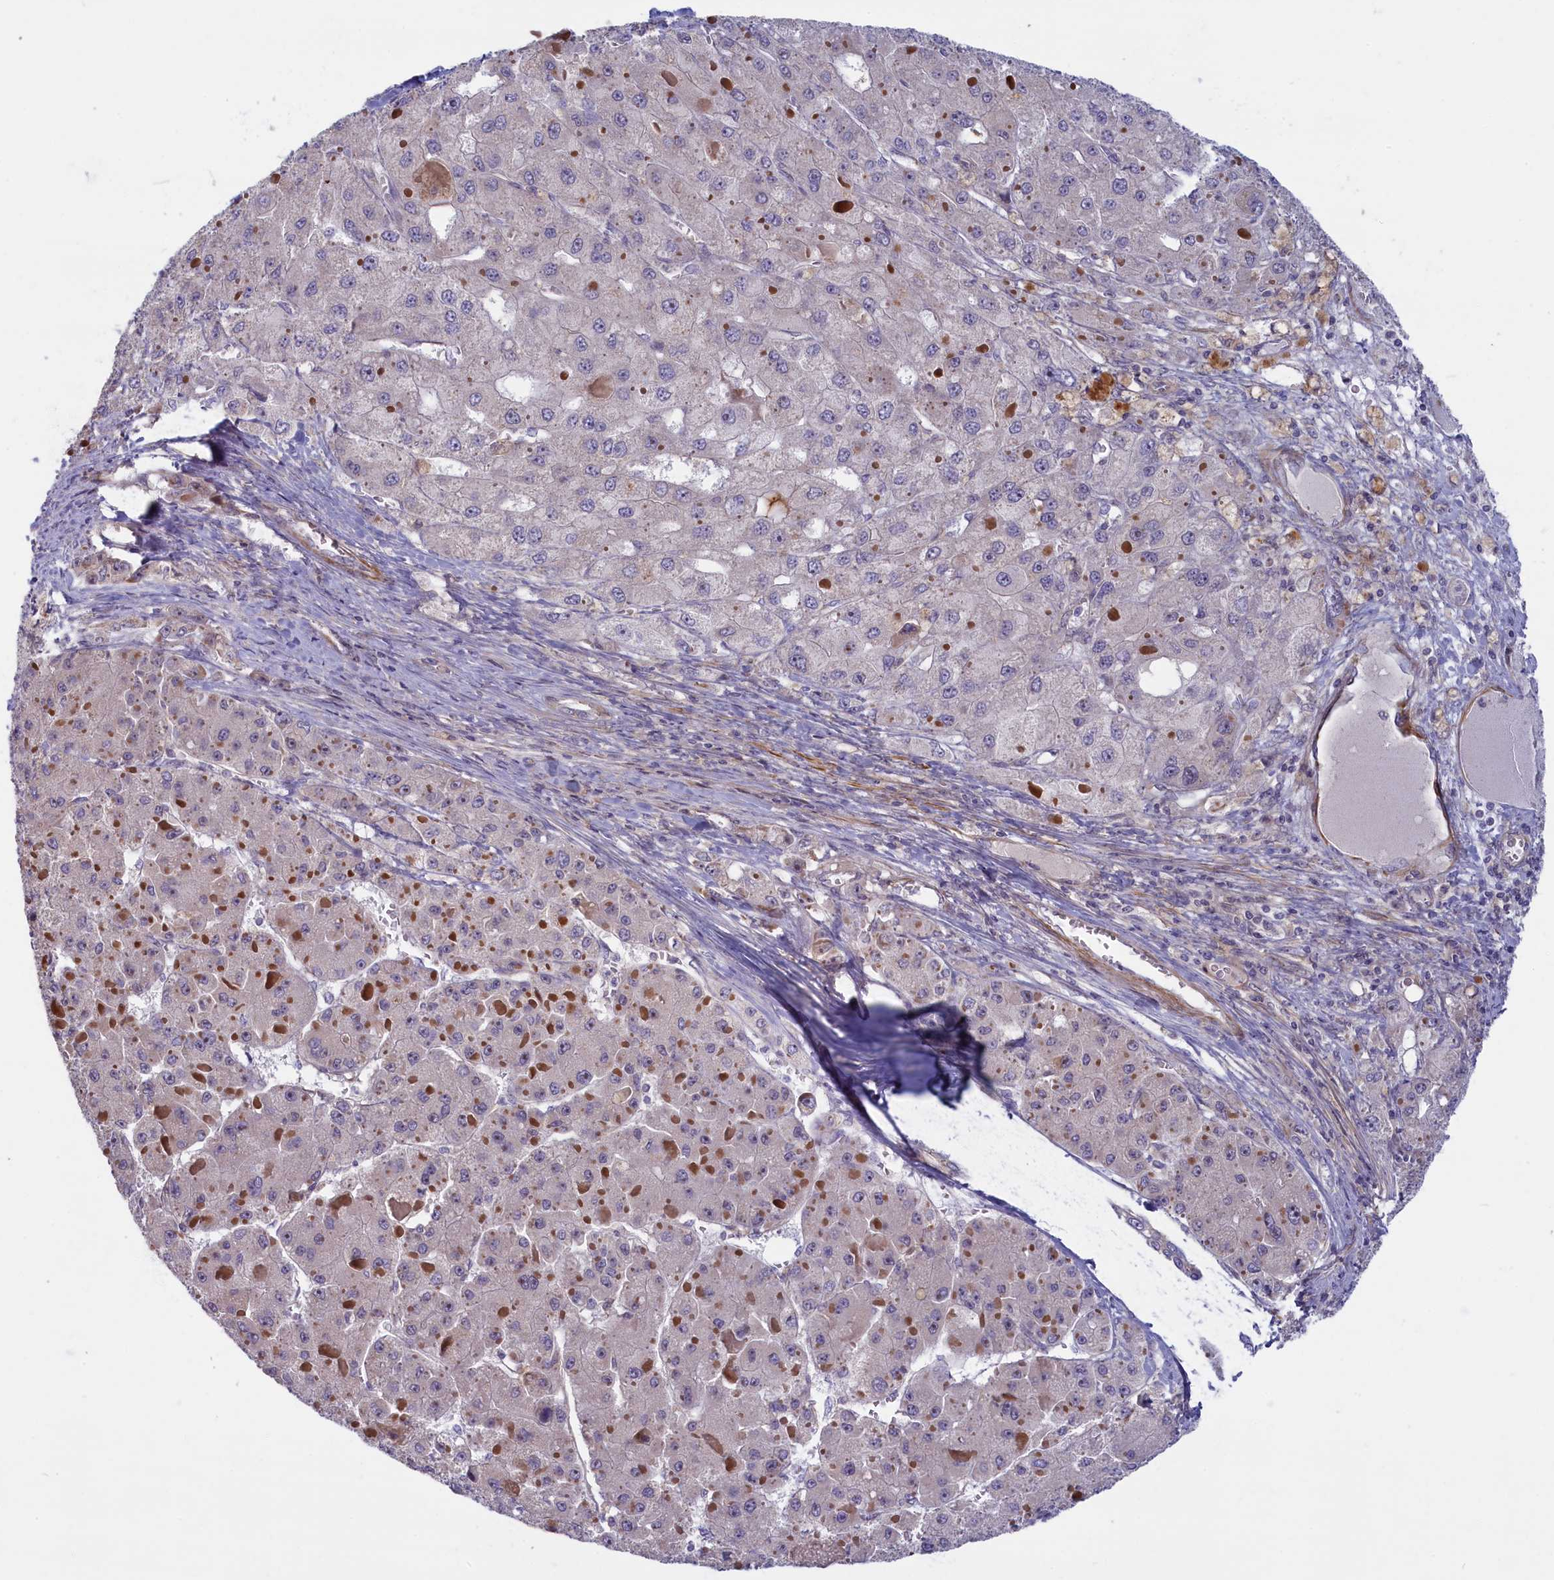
{"staining": {"intensity": "negative", "quantity": "none", "location": "none"}, "tissue": "liver cancer", "cell_type": "Tumor cells", "image_type": "cancer", "snomed": [{"axis": "morphology", "description": "Carcinoma, Hepatocellular, NOS"}, {"axis": "topography", "description": "Liver"}], "caption": "Liver hepatocellular carcinoma stained for a protein using immunohistochemistry shows no expression tumor cells.", "gene": "TRPM4", "patient": {"sex": "female", "age": 73}}